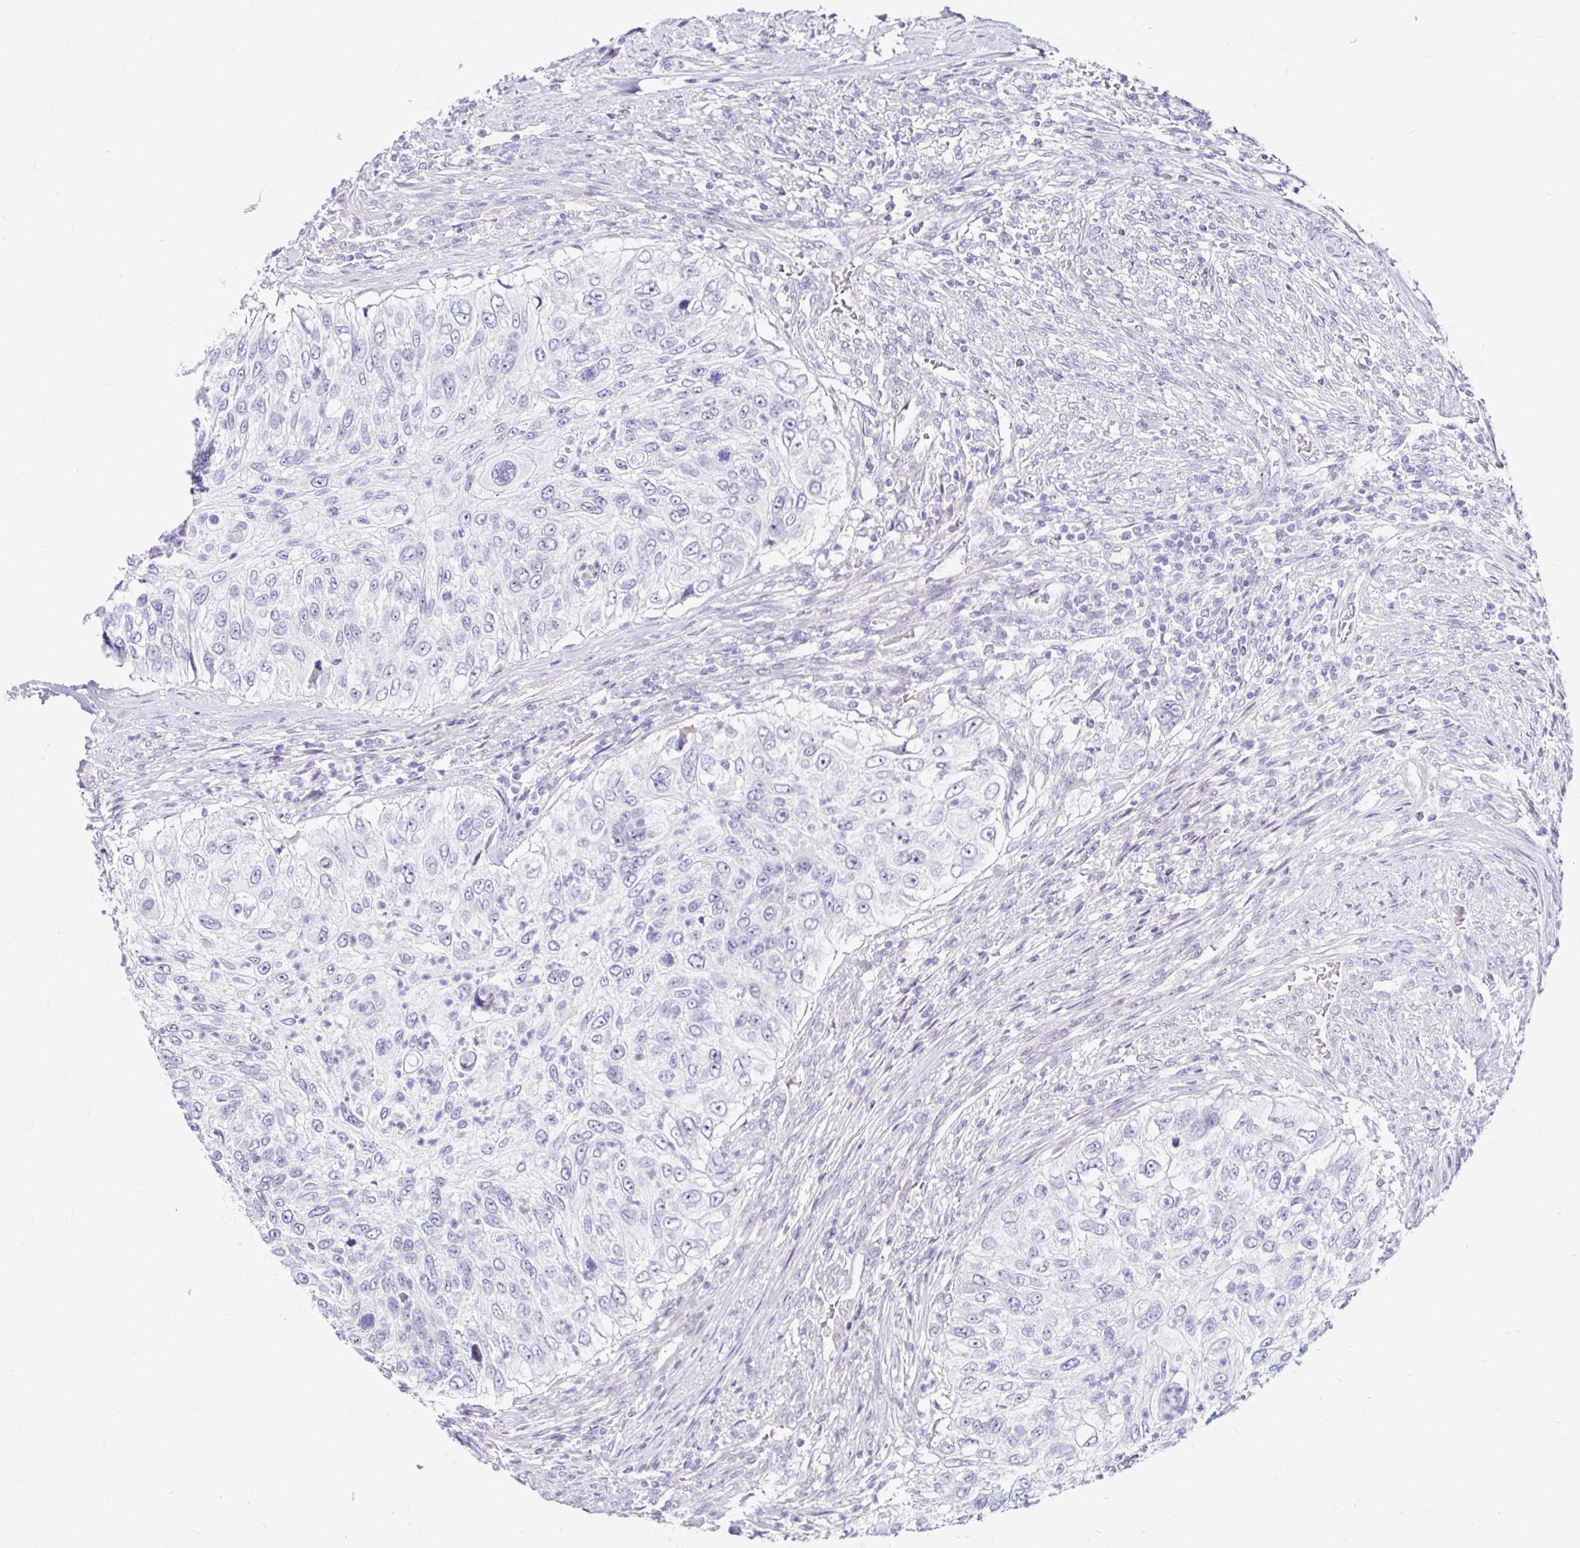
{"staining": {"intensity": "negative", "quantity": "none", "location": "none"}, "tissue": "urothelial cancer", "cell_type": "Tumor cells", "image_type": "cancer", "snomed": [{"axis": "morphology", "description": "Urothelial carcinoma, High grade"}, {"axis": "topography", "description": "Urinary bladder"}], "caption": "High magnification brightfield microscopy of urothelial carcinoma (high-grade) stained with DAB (3,3'-diaminobenzidine) (brown) and counterstained with hematoxylin (blue): tumor cells show no significant expression.", "gene": "GUCY1A1", "patient": {"sex": "female", "age": 60}}